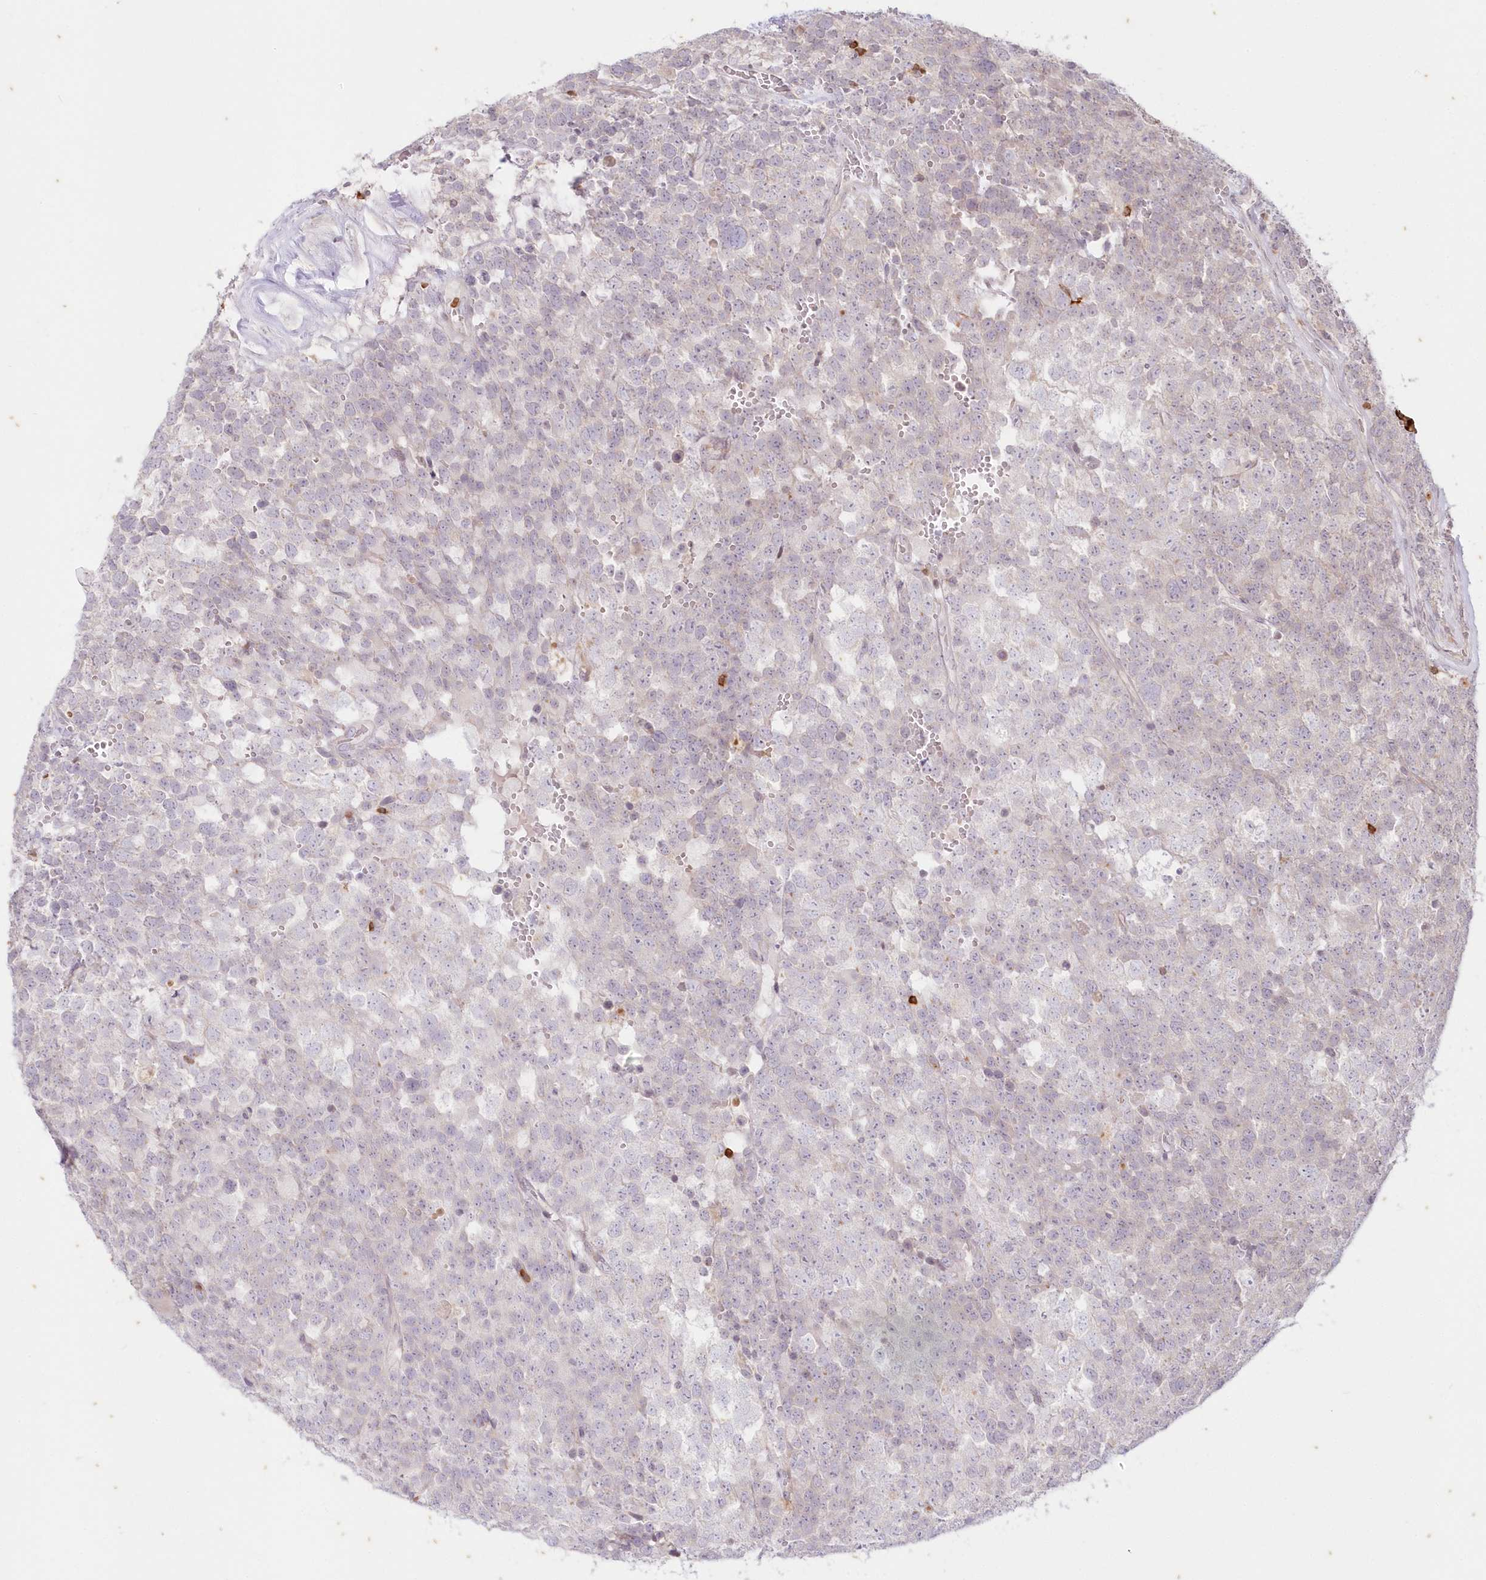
{"staining": {"intensity": "negative", "quantity": "none", "location": "none"}, "tissue": "testis cancer", "cell_type": "Tumor cells", "image_type": "cancer", "snomed": [{"axis": "morphology", "description": "Seminoma, NOS"}, {"axis": "topography", "description": "Testis"}], "caption": "Tumor cells show no significant protein staining in testis cancer.", "gene": "MTMR3", "patient": {"sex": "male", "age": 71}}